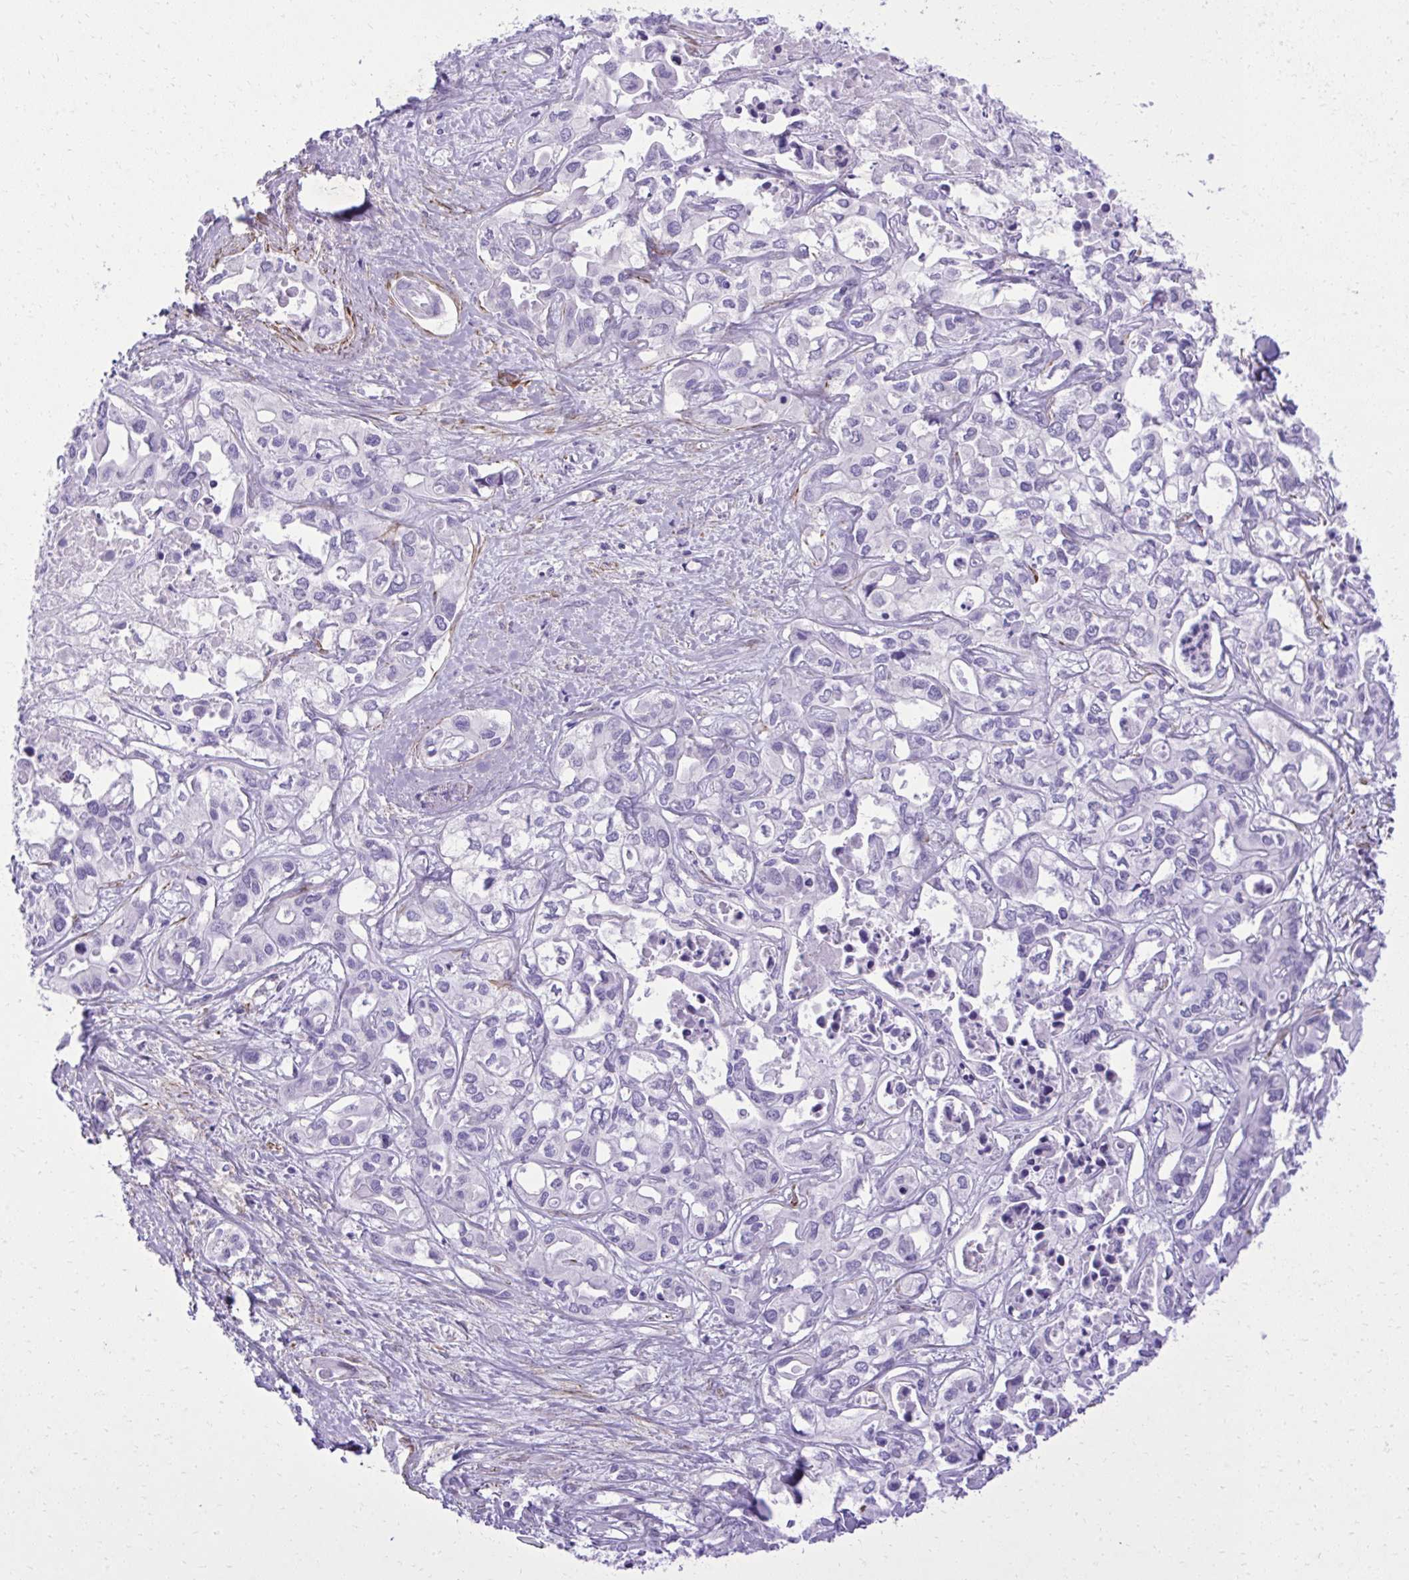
{"staining": {"intensity": "negative", "quantity": "none", "location": "none"}, "tissue": "liver cancer", "cell_type": "Tumor cells", "image_type": "cancer", "snomed": [{"axis": "morphology", "description": "Cholangiocarcinoma"}, {"axis": "topography", "description": "Liver"}], "caption": "Tumor cells are negative for brown protein staining in liver cancer.", "gene": "PITPNM3", "patient": {"sex": "female", "age": 64}}